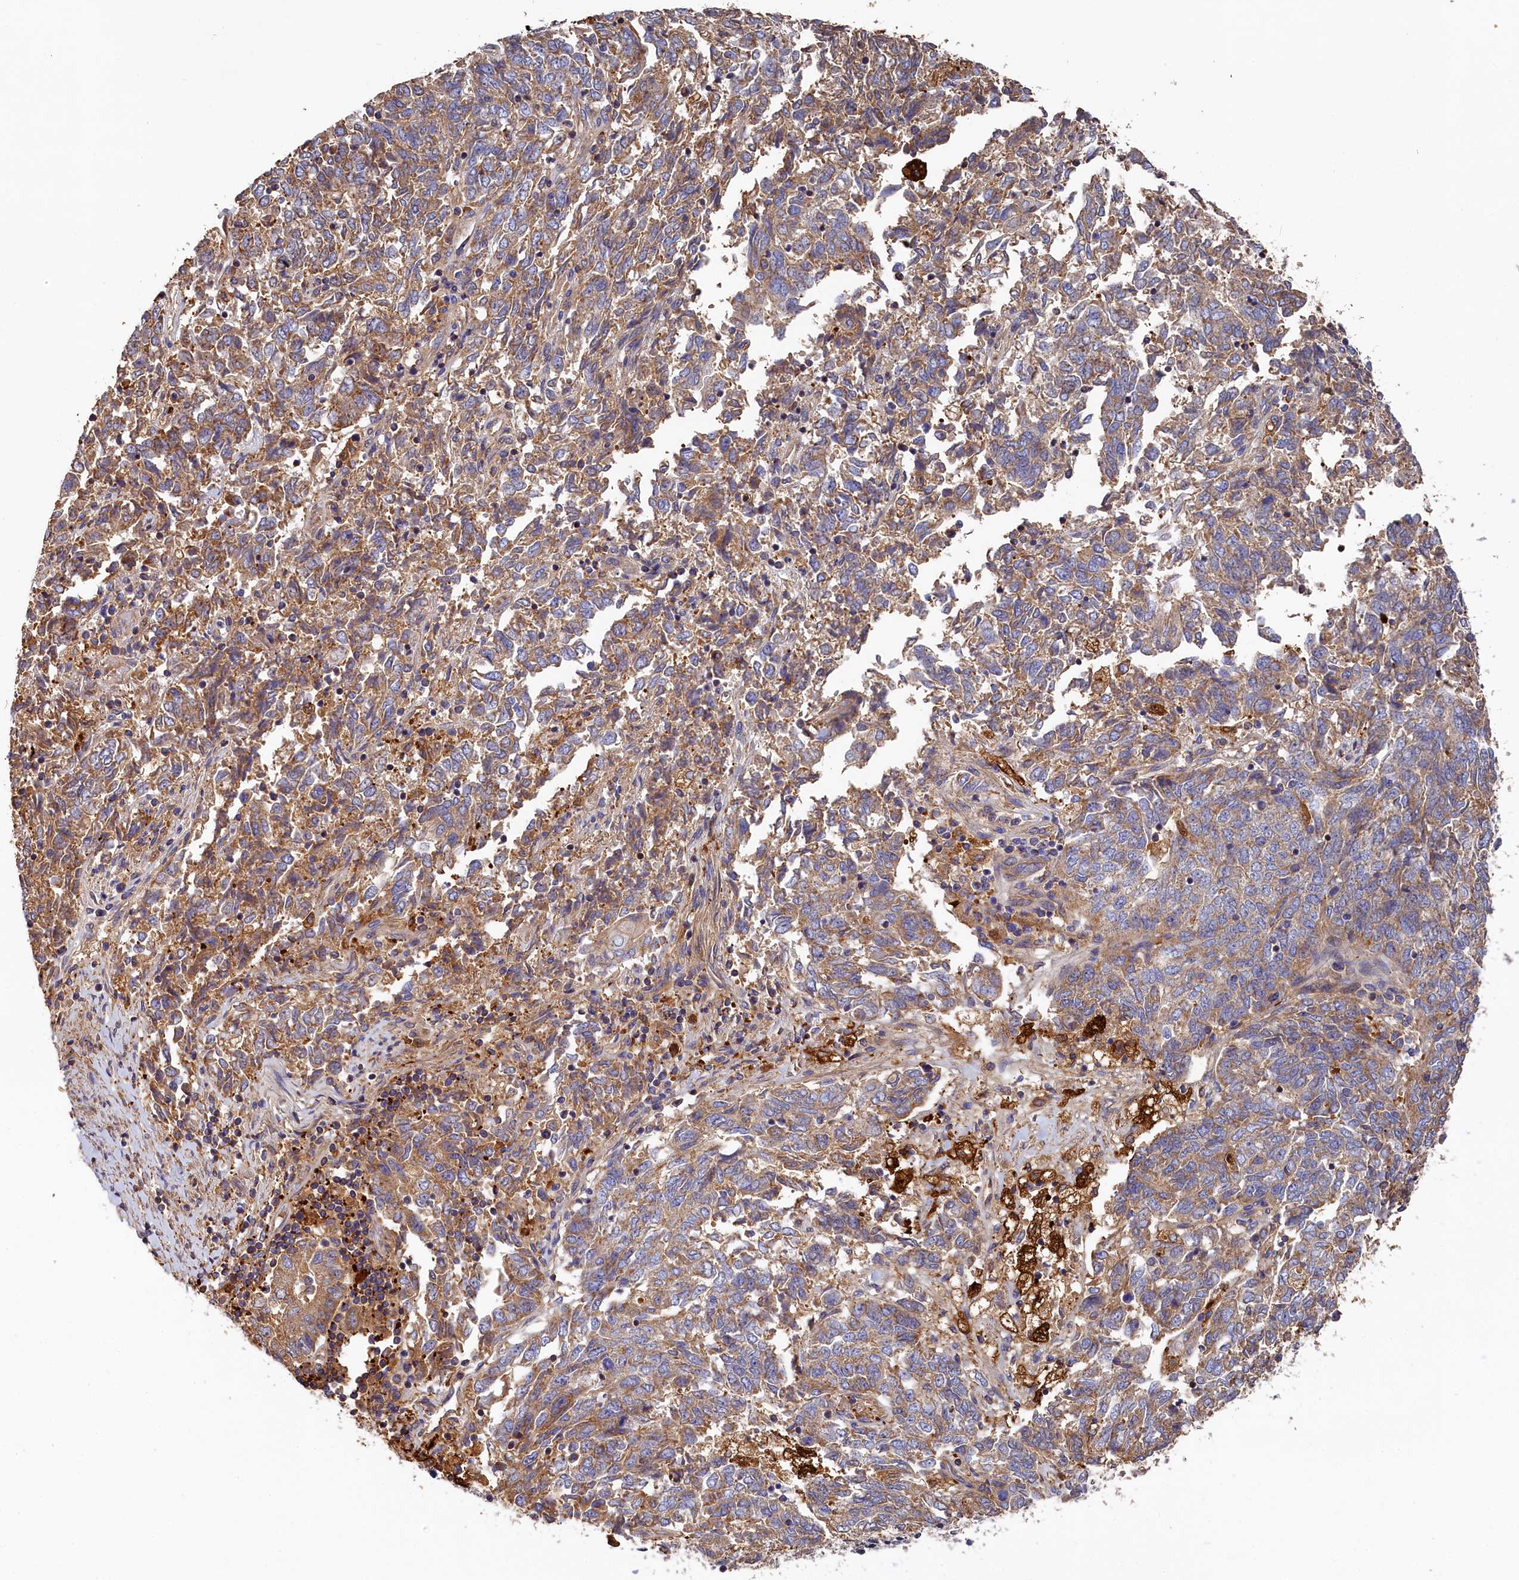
{"staining": {"intensity": "weak", "quantity": "25%-75%", "location": "cytoplasmic/membranous"}, "tissue": "endometrial cancer", "cell_type": "Tumor cells", "image_type": "cancer", "snomed": [{"axis": "morphology", "description": "Adenocarcinoma, NOS"}, {"axis": "topography", "description": "Endometrium"}], "caption": "A histopathology image showing weak cytoplasmic/membranous positivity in approximately 25%-75% of tumor cells in endometrial adenocarcinoma, as visualized by brown immunohistochemical staining.", "gene": "SEC31B", "patient": {"sex": "female", "age": 80}}